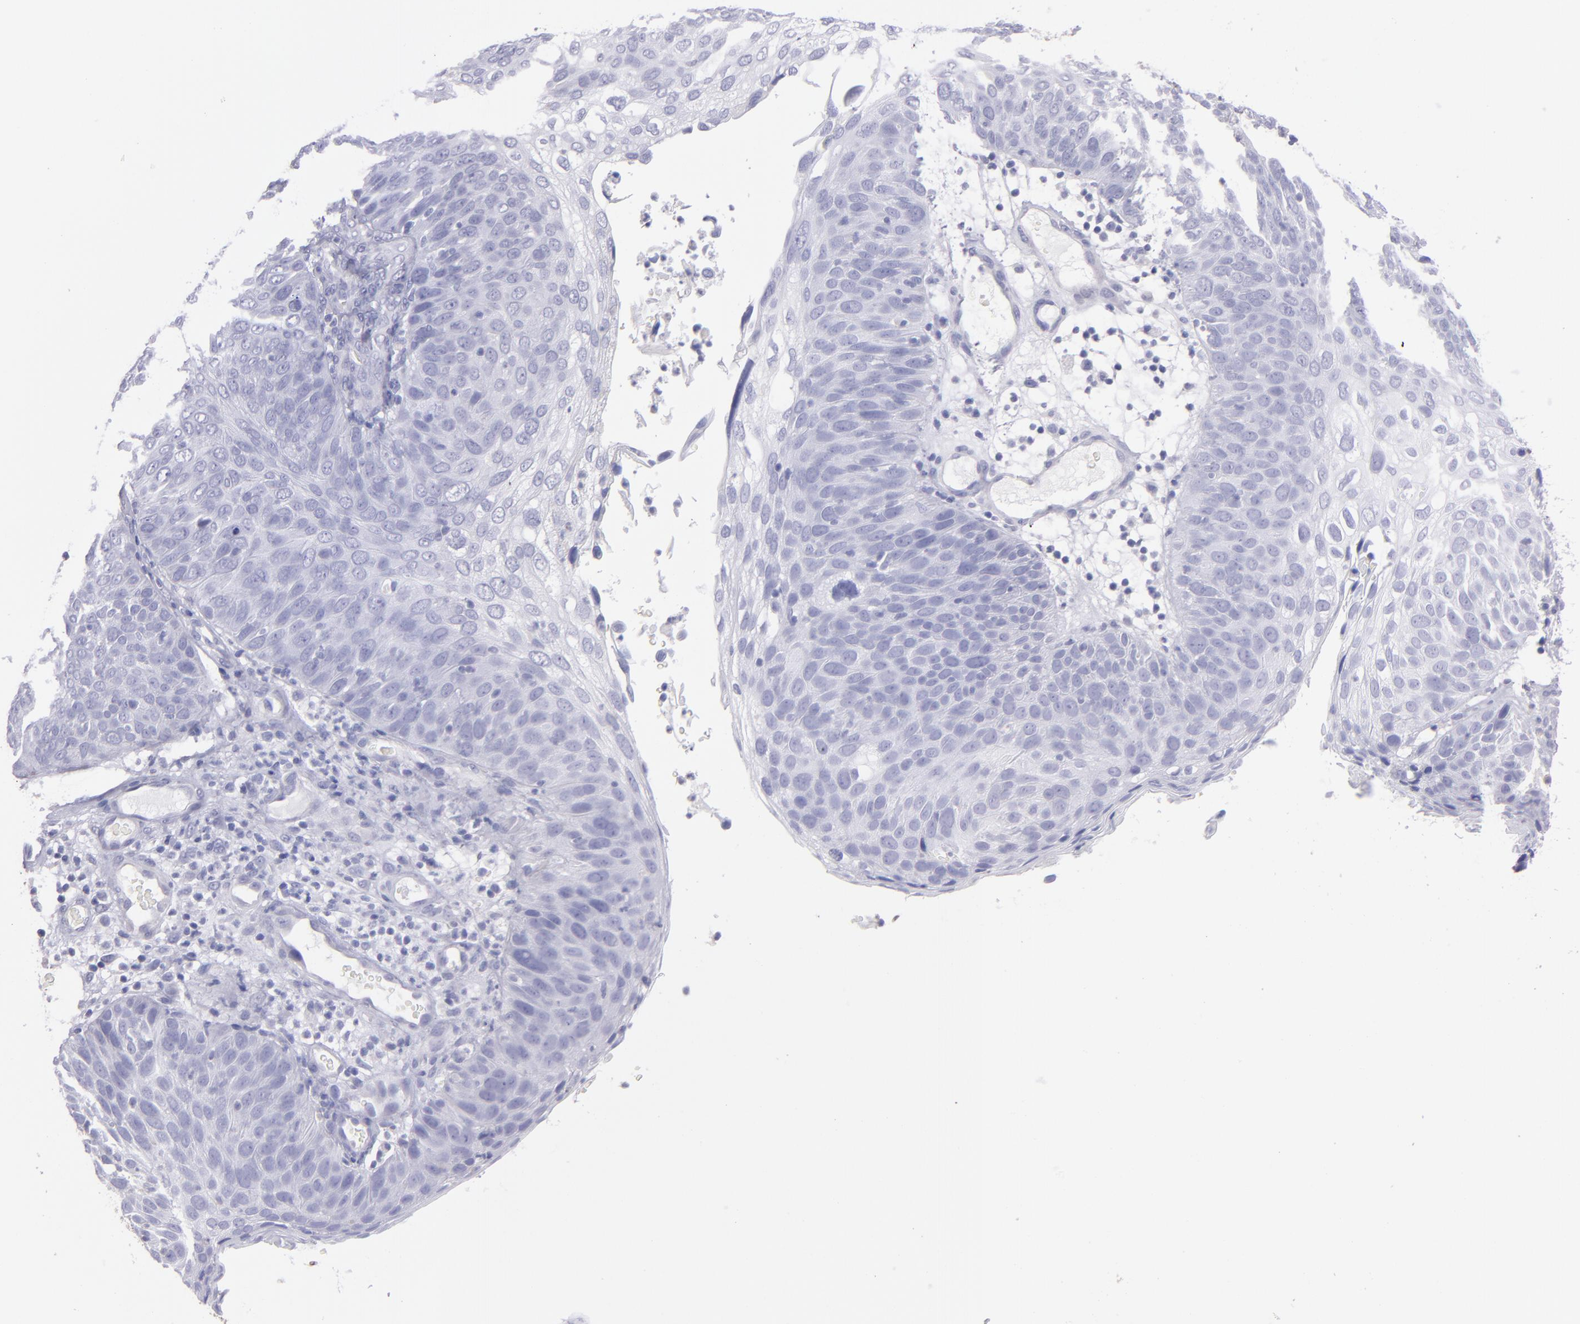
{"staining": {"intensity": "negative", "quantity": "none", "location": "none"}, "tissue": "skin cancer", "cell_type": "Tumor cells", "image_type": "cancer", "snomed": [{"axis": "morphology", "description": "Squamous cell carcinoma, NOS"}, {"axis": "topography", "description": "Skin"}], "caption": "Human skin cancer (squamous cell carcinoma) stained for a protein using immunohistochemistry (IHC) shows no staining in tumor cells.", "gene": "TG", "patient": {"sex": "male", "age": 87}}